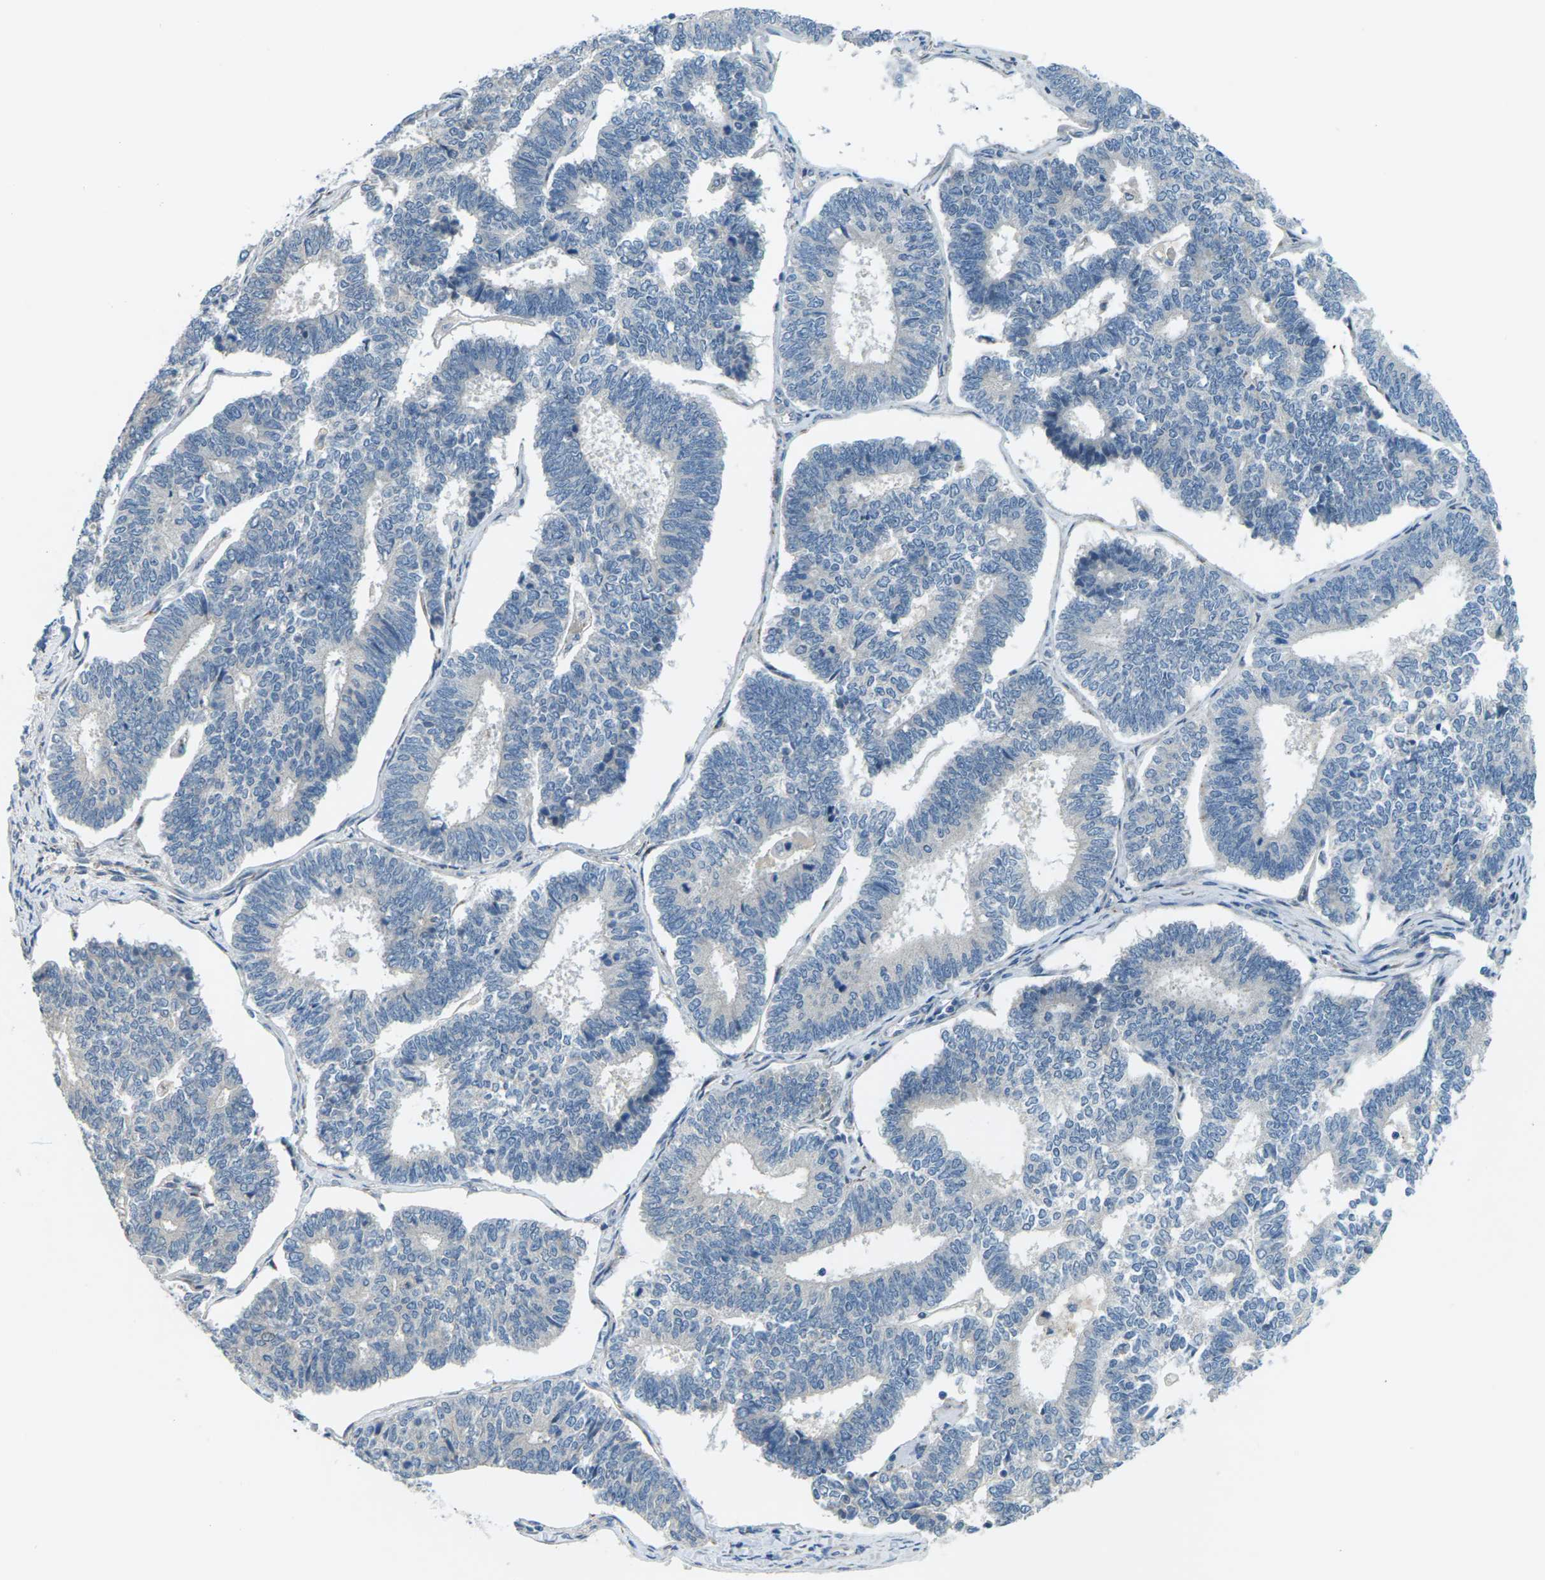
{"staining": {"intensity": "negative", "quantity": "none", "location": "none"}, "tissue": "endometrial cancer", "cell_type": "Tumor cells", "image_type": "cancer", "snomed": [{"axis": "morphology", "description": "Adenocarcinoma, NOS"}, {"axis": "topography", "description": "Endometrium"}], "caption": "The IHC micrograph has no significant staining in tumor cells of endometrial adenocarcinoma tissue. Nuclei are stained in blue.", "gene": "SLC13A3", "patient": {"sex": "female", "age": 70}}